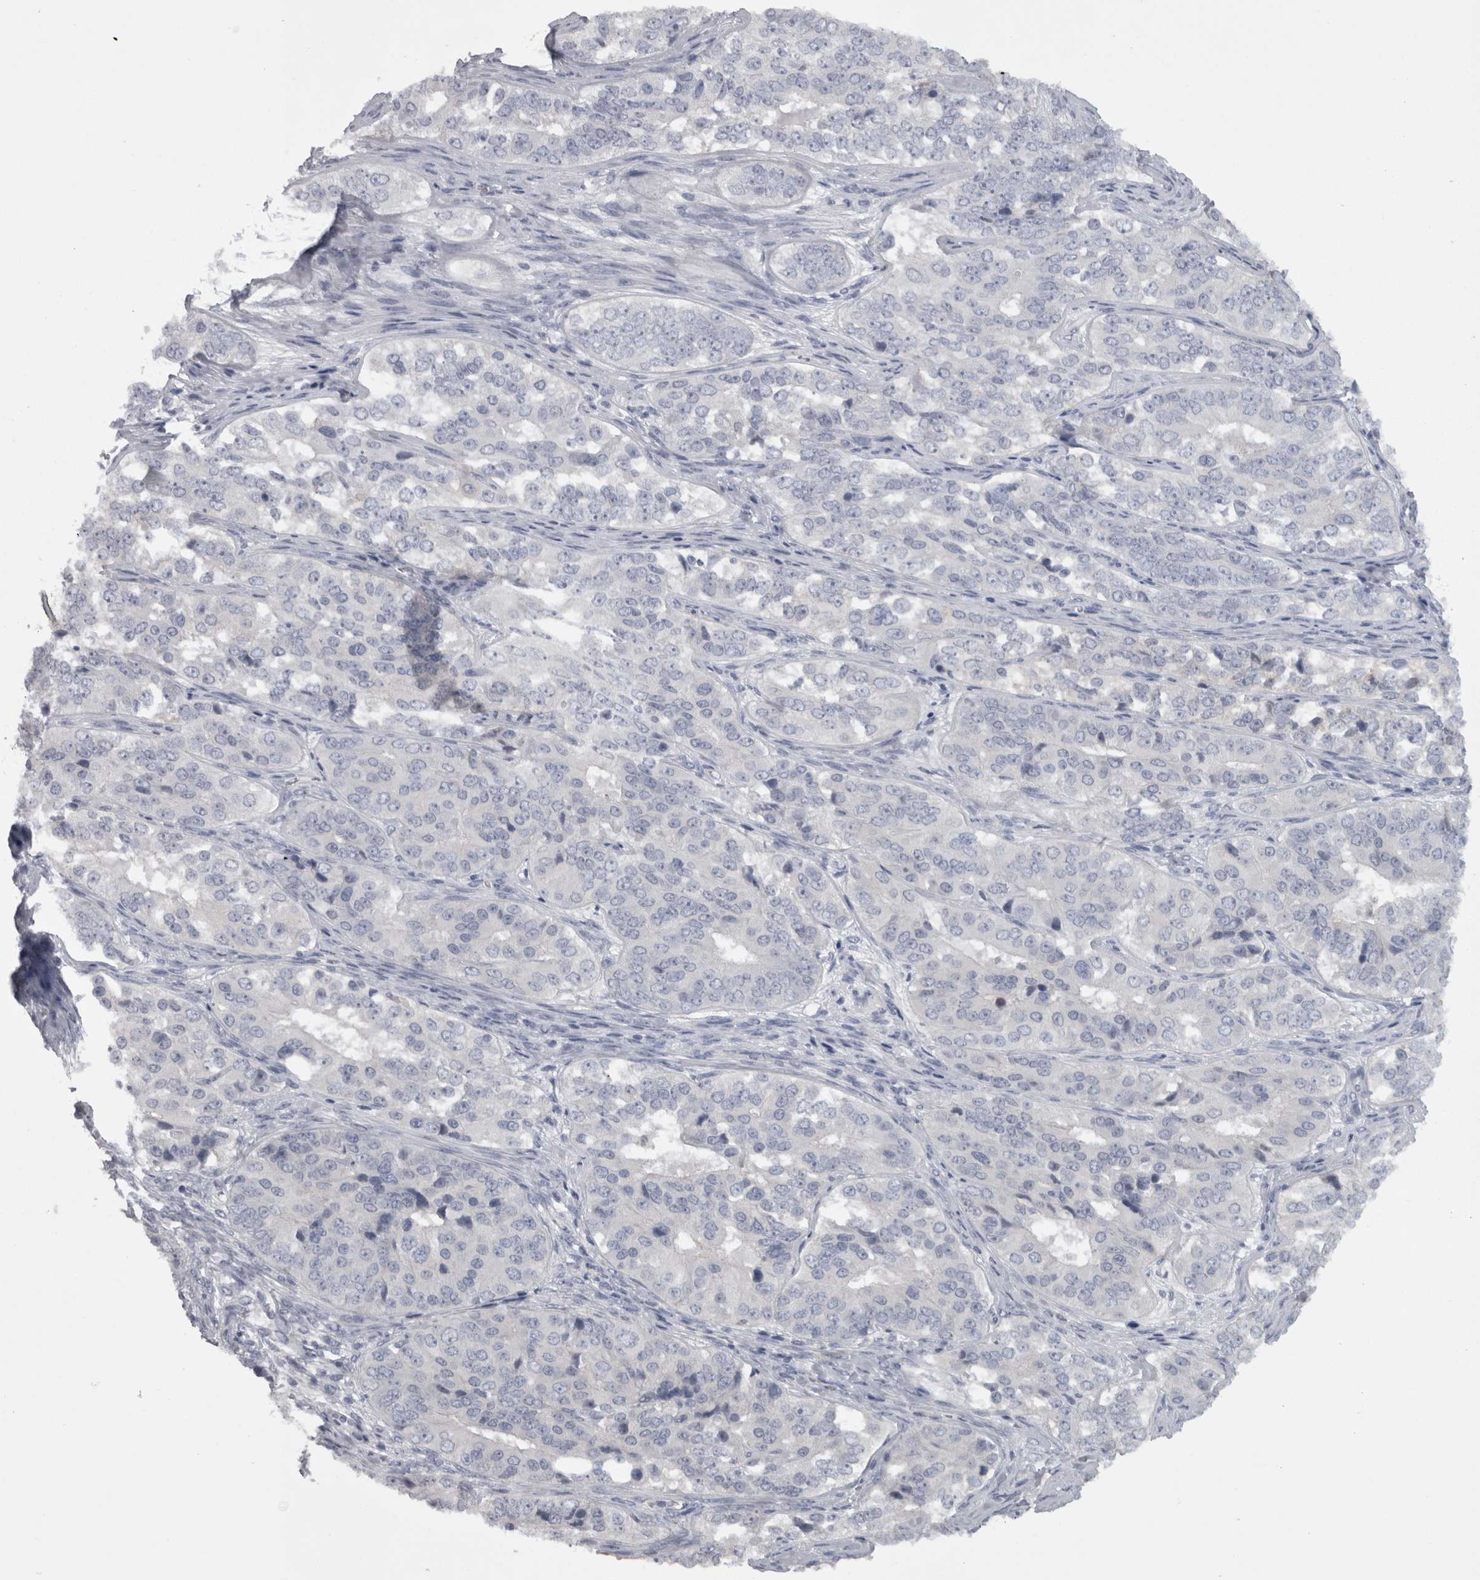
{"staining": {"intensity": "negative", "quantity": "none", "location": "none"}, "tissue": "ovarian cancer", "cell_type": "Tumor cells", "image_type": "cancer", "snomed": [{"axis": "morphology", "description": "Carcinoma, endometroid"}, {"axis": "topography", "description": "Ovary"}], "caption": "The immunohistochemistry (IHC) image has no significant staining in tumor cells of endometroid carcinoma (ovarian) tissue.", "gene": "CAMK2D", "patient": {"sex": "female", "age": 51}}